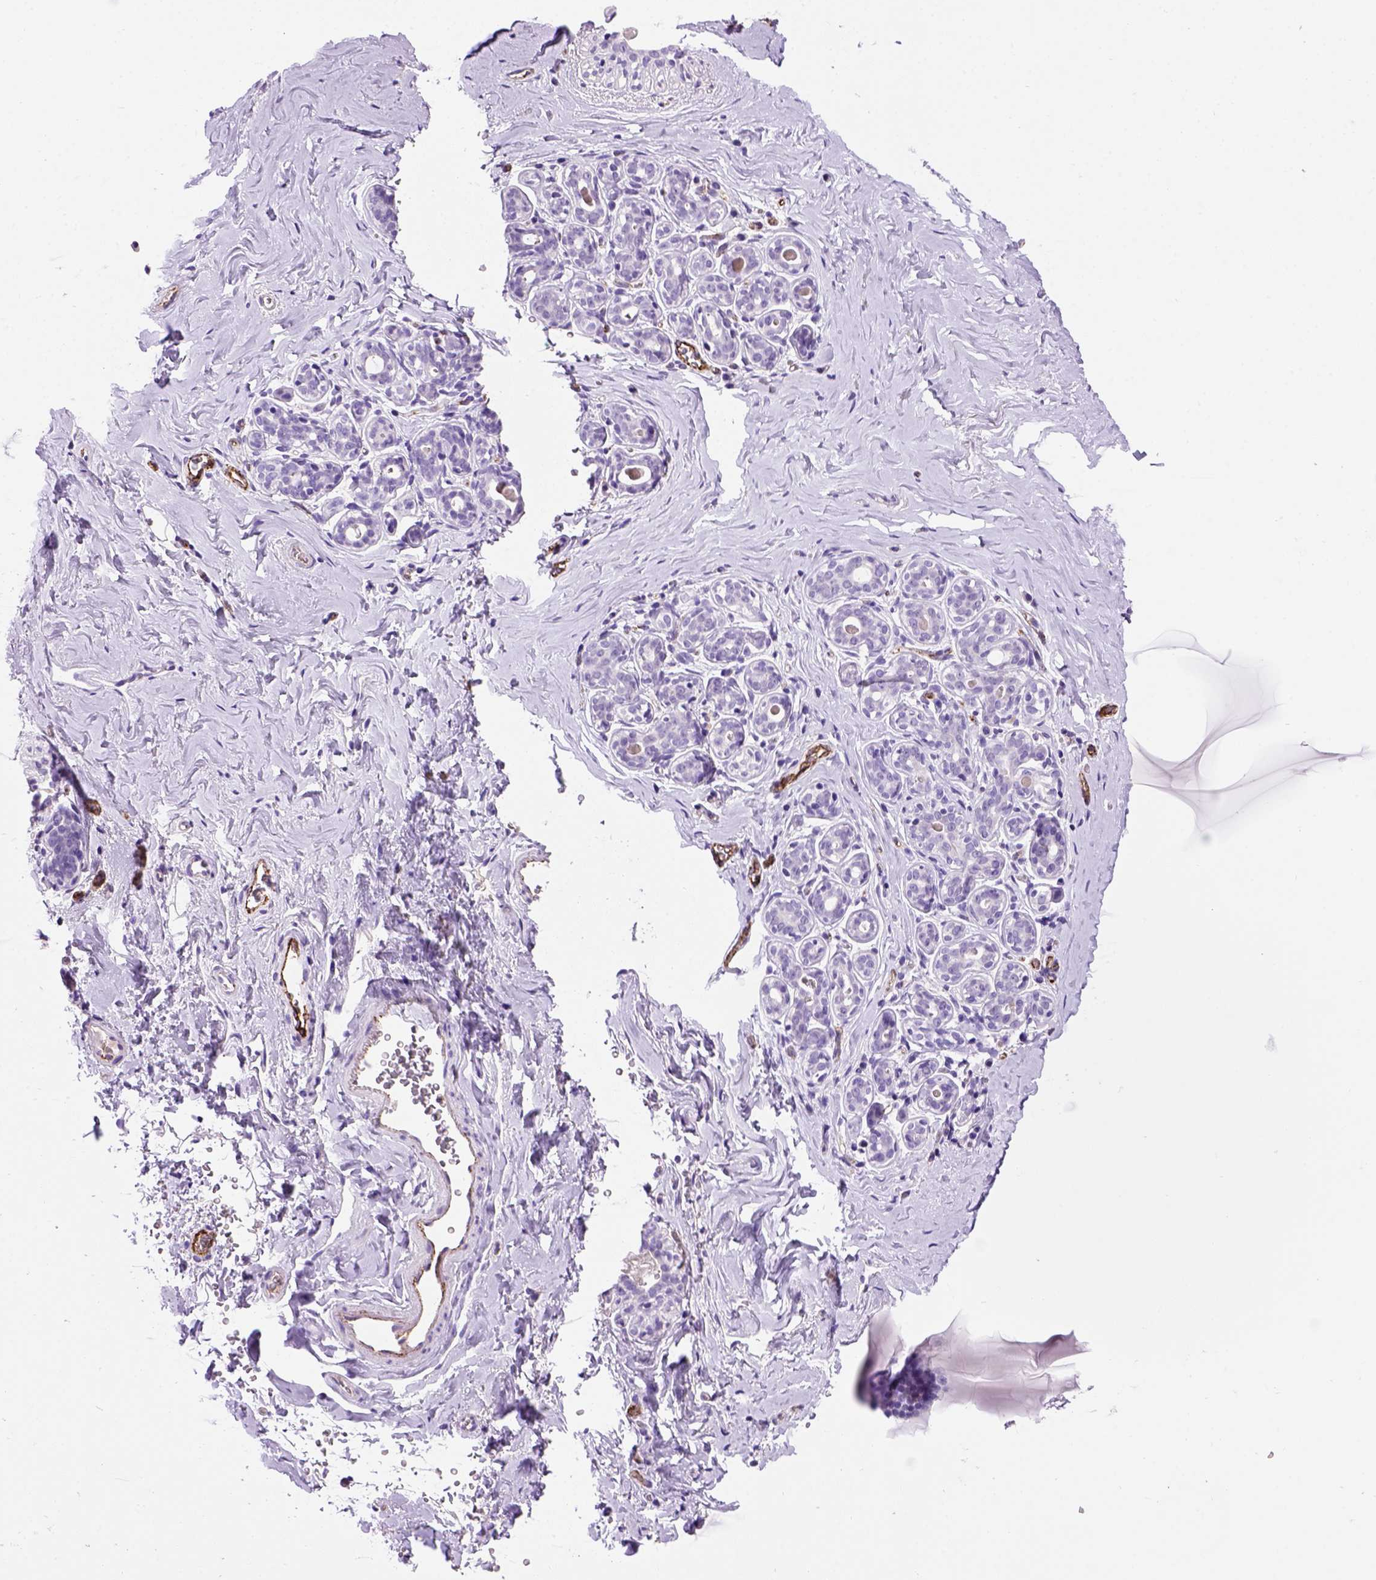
{"staining": {"intensity": "negative", "quantity": "none", "location": "none"}, "tissue": "breast", "cell_type": "Adipocytes", "image_type": "normal", "snomed": [{"axis": "morphology", "description": "Normal tissue, NOS"}, {"axis": "topography", "description": "Skin"}, {"axis": "topography", "description": "Breast"}], "caption": "Adipocytes show no significant expression in benign breast. (DAB (3,3'-diaminobenzidine) IHC, high magnification).", "gene": "VWF", "patient": {"sex": "female", "age": 43}}